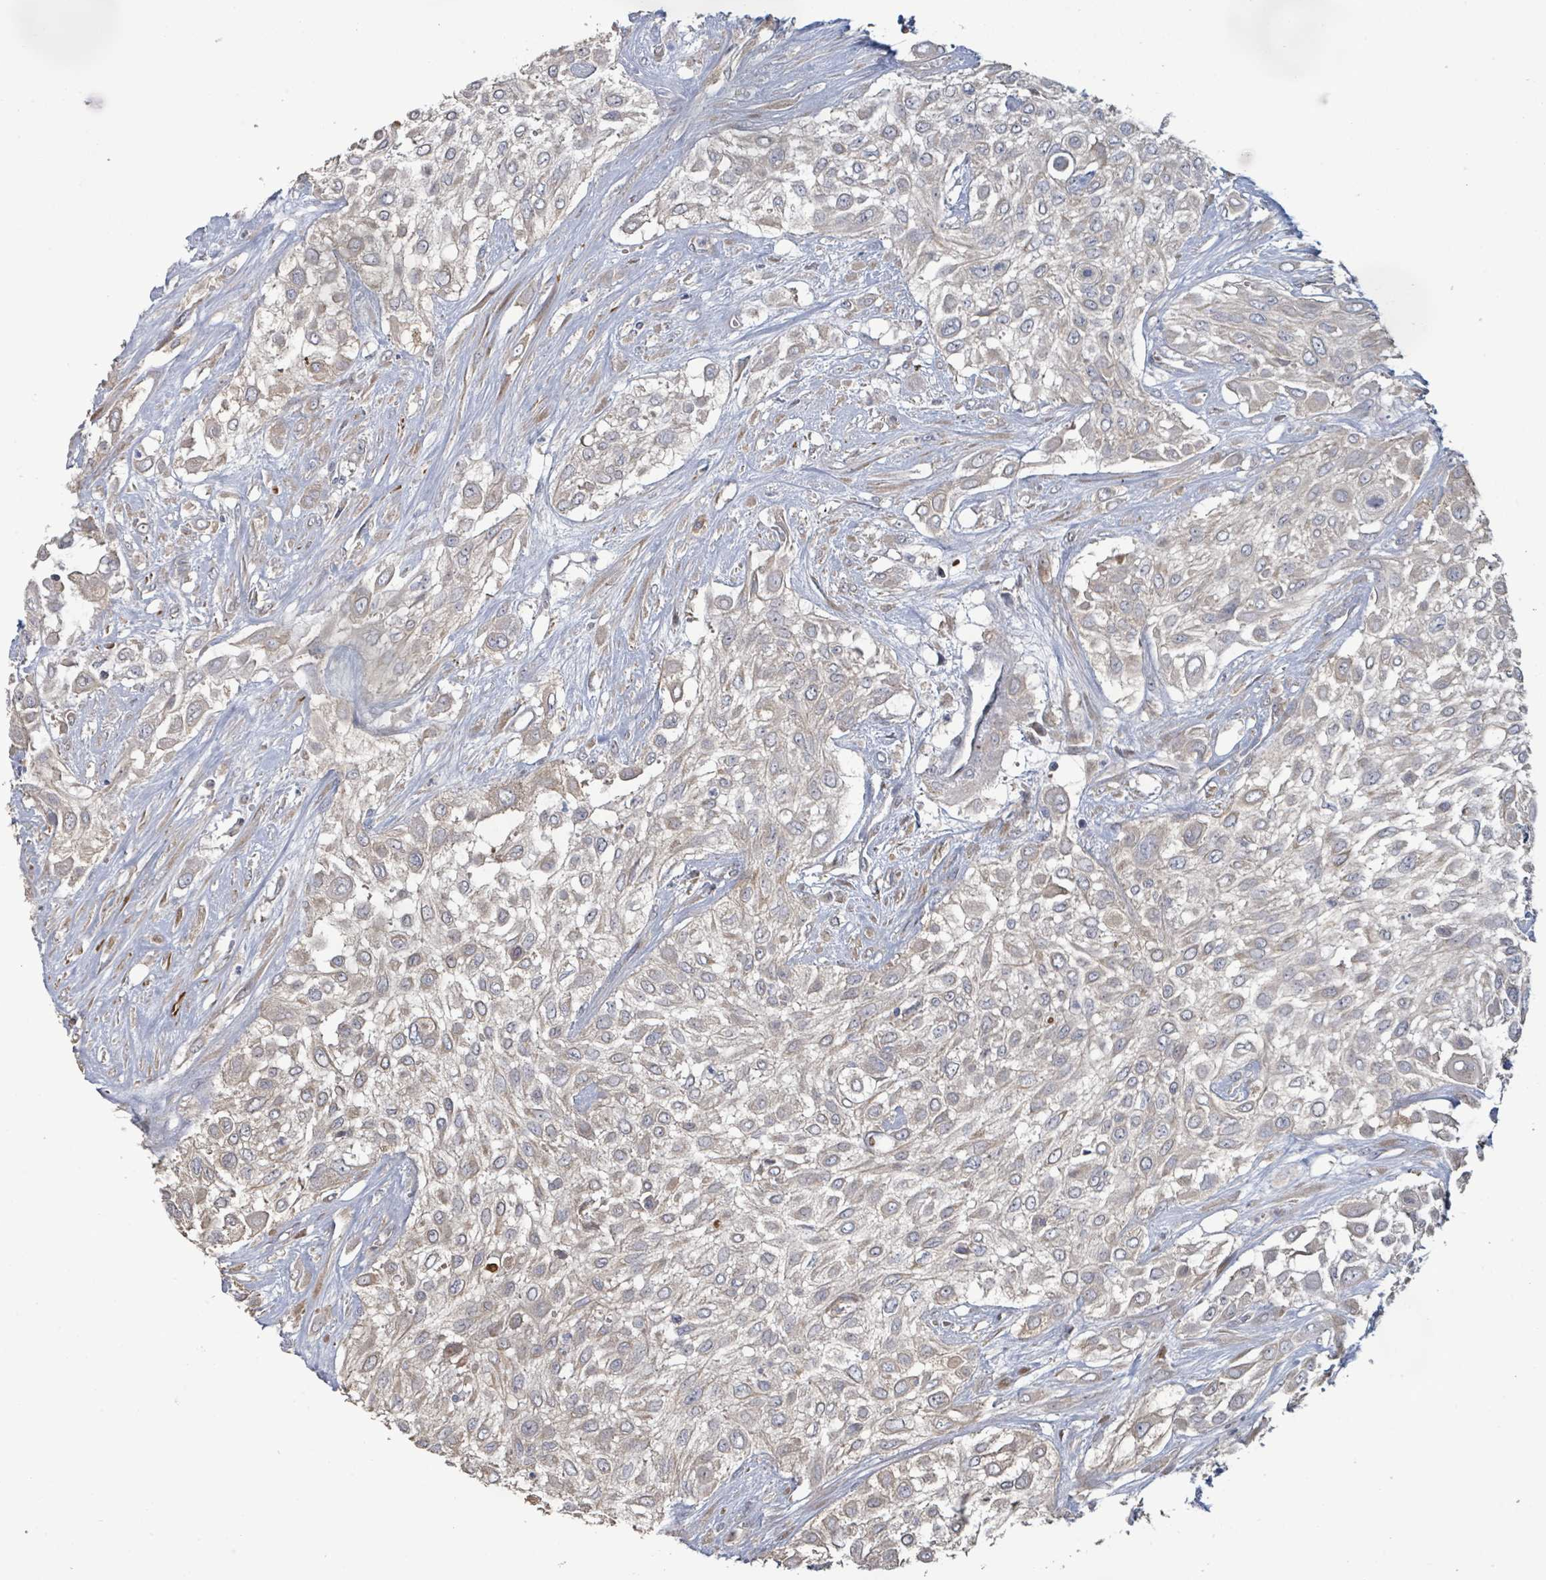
{"staining": {"intensity": "weak", "quantity": "<25%", "location": "cytoplasmic/membranous"}, "tissue": "urothelial cancer", "cell_type": "Tumor cells", "image_type": "cancer", "snomed": [{"axis": "morphology", "description": "Urothelial carcinoma, High grade"}, {"axis": "topography", "description": "Urinary bladder"}], "caption": "Human urothelial cancer stained for a protein using immunohistochemistry (IHC) displays no staining in tumor cells.", "gene": "KCNS2", "patient": {"sex": "male", "age": 57}}